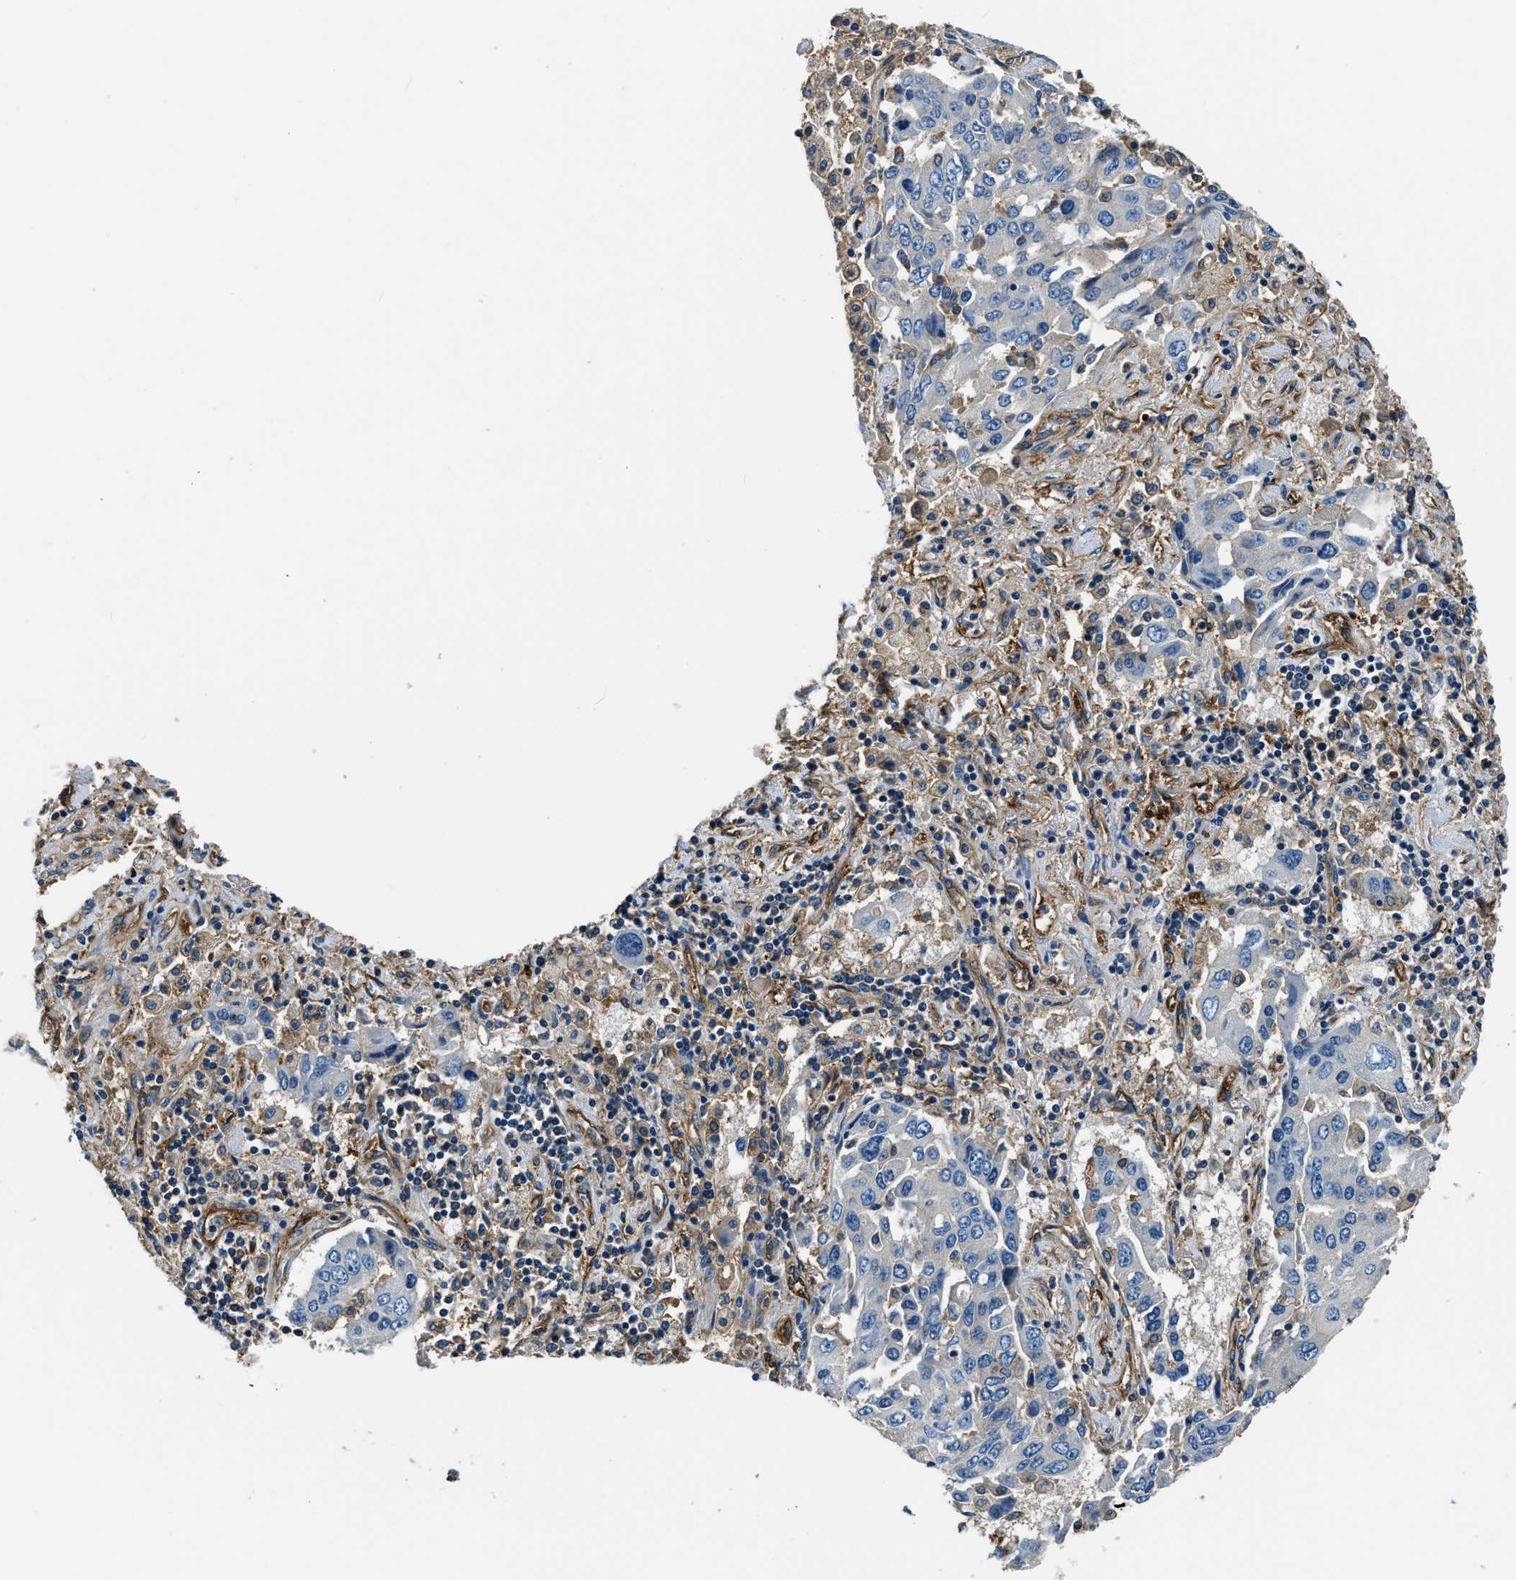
{"staining": {"intensity": "negative", "quantity": "none", "location": "none"}, "tissue": "lung cancer", "cell_type": "Tumor cells", "image_type": "cancer", "snomed": [{"axis": "morphology", "description": "Adenocarcinoma, NOS"}, {"axis": "topography", "description": "Lung"}], "caption": "There is no significant positivity in tumor cells of lung cancer (adenocarcinoma).", "gene": "EEA1", "patient": {"sex": "female", "age": 65}}